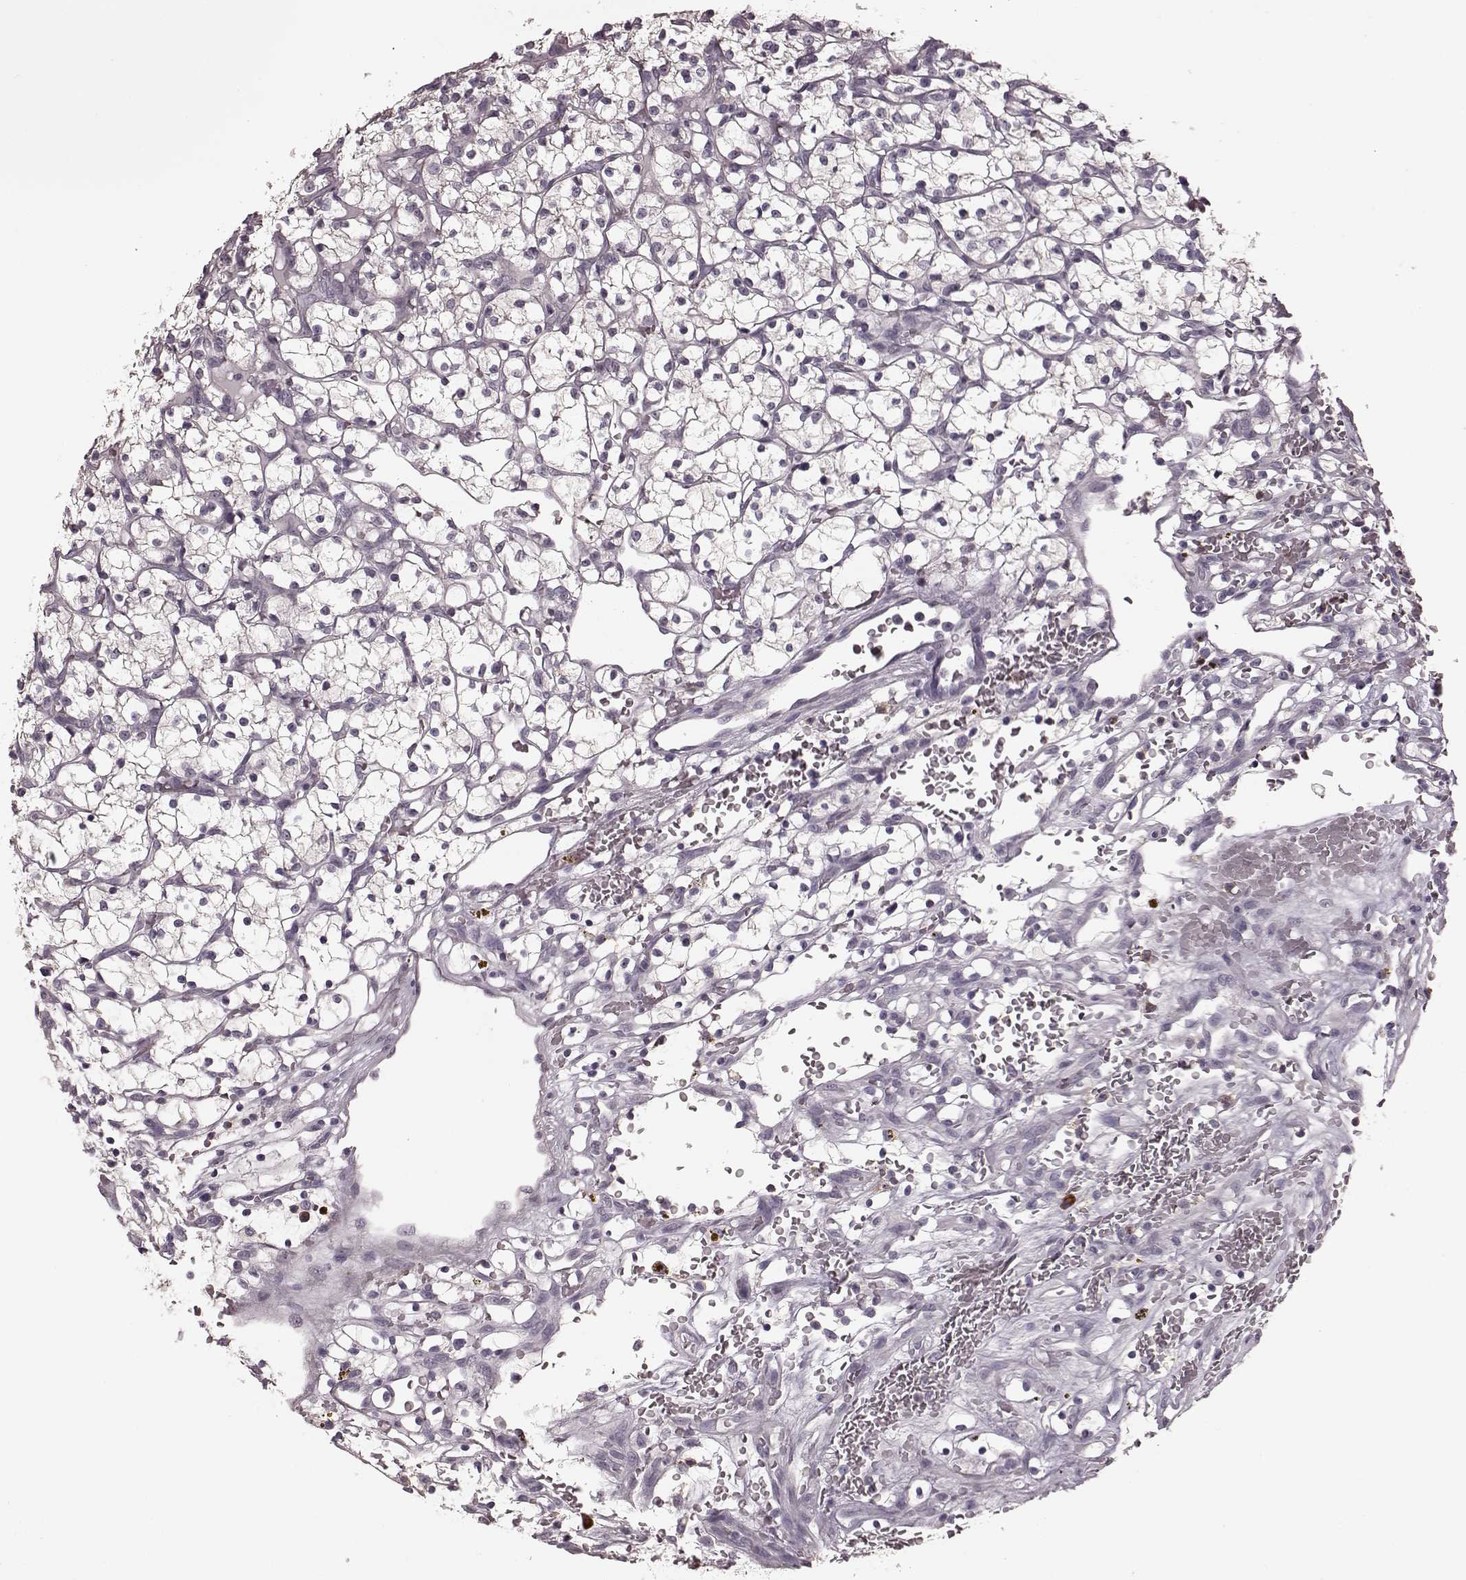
{"staining": {"intensity": "negative", "quantity": "none", "location": "none"}, "tissue": "renal cancer", "cell_type": "Tumor cells", "image_type": "cancer", "snomed": [{"axis": "morphology", "description": "Adenocarcinoma, NOS"}, {"axis": "topography", "description": "Kidney"}], "caption": "An image of adenocarcinoma (renal) stained for a protein exhibits no brown staining in tumor cells.", "gene": "CD28", "patient": {"sex": "female", "age": 64}}